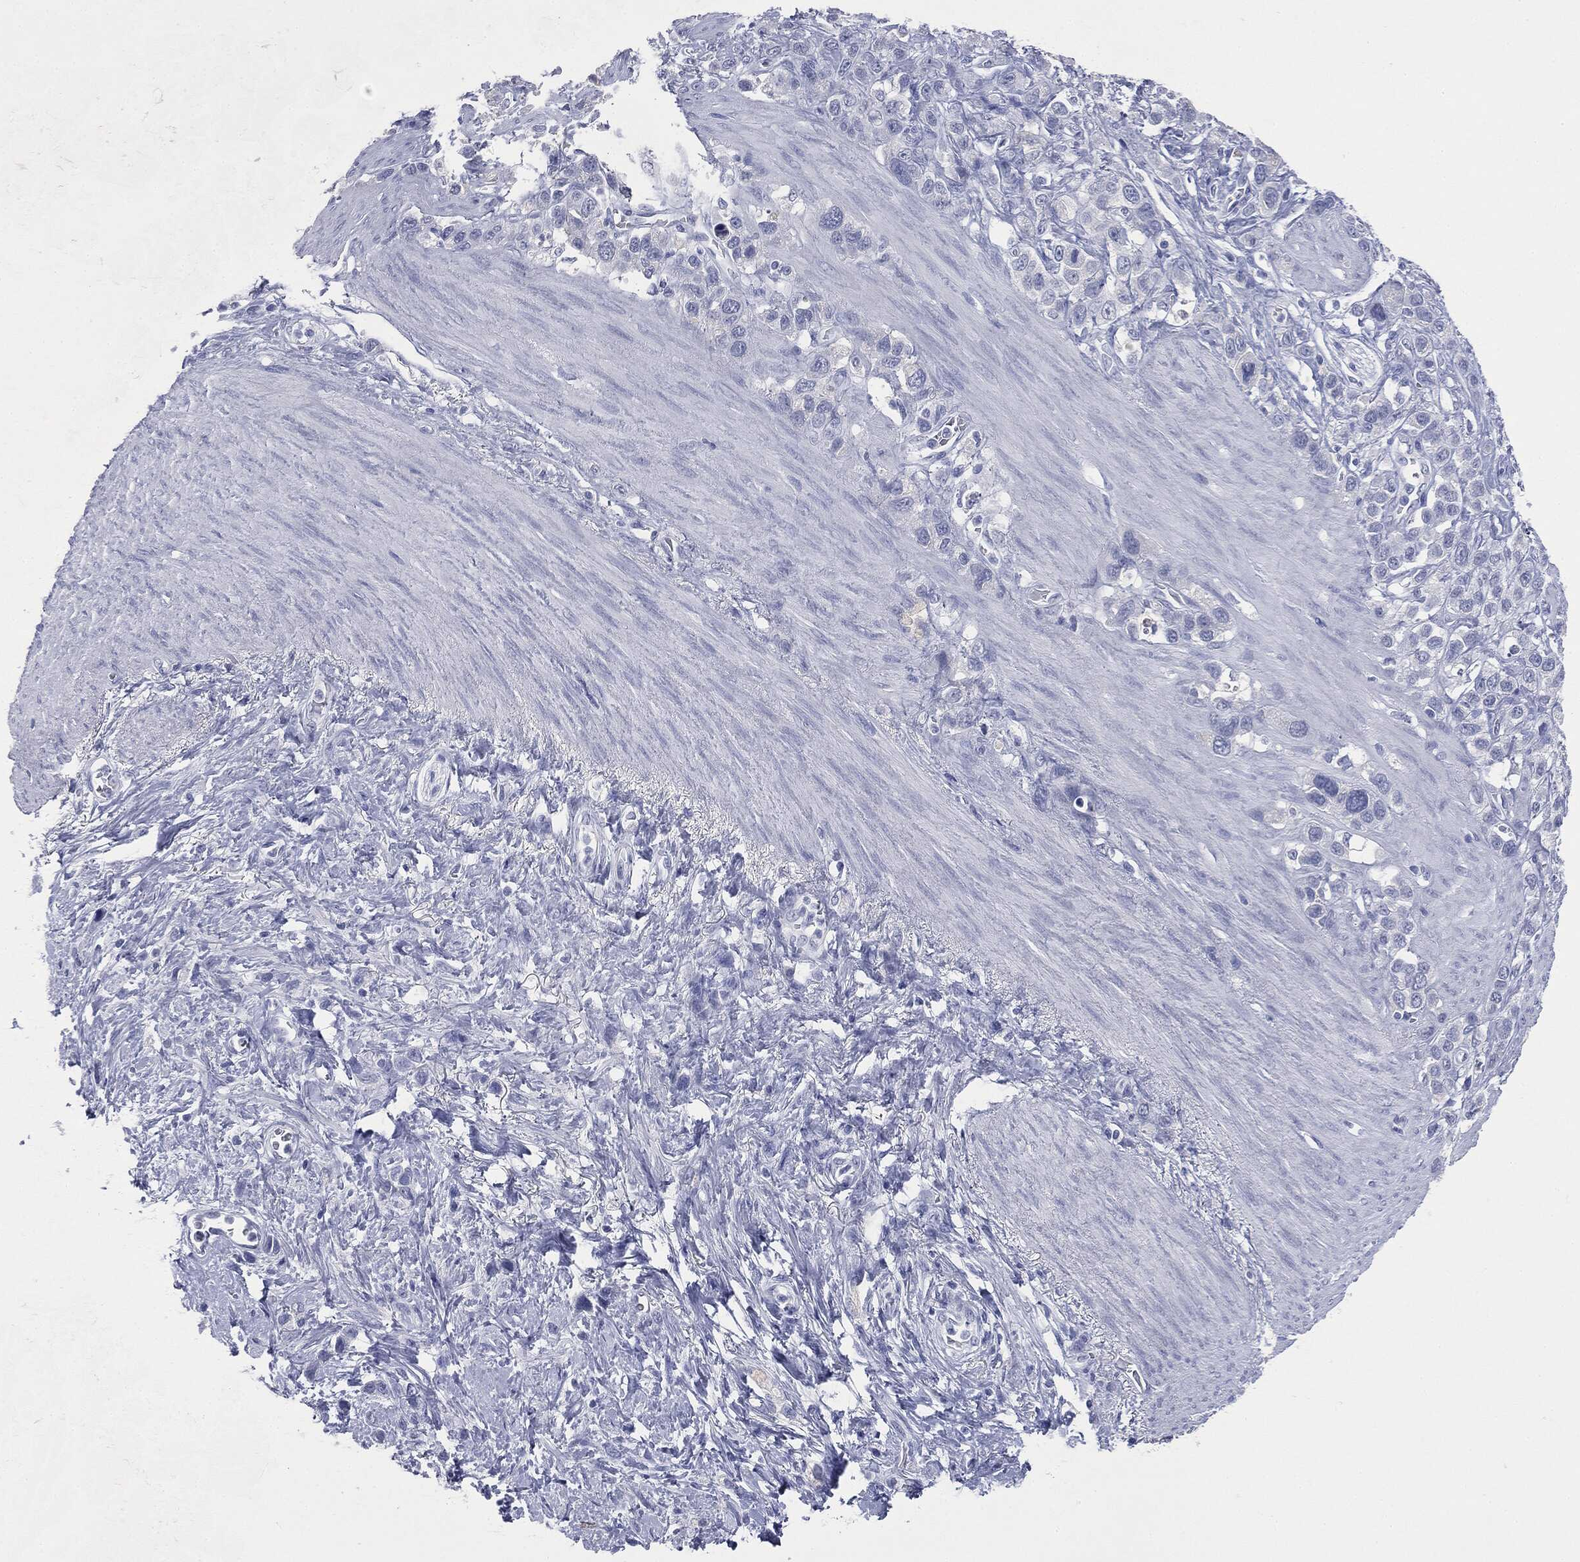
{"staining": {"intensity": "negative", "quantity": "none", "location": "none"}, "tissue": "stomach cancer", "cell_type": "Tumor cells", "image_type": "cancer", "snomed": [{"axis": "morphology", "description": "Adenocarcinoma, NOS"}, {"axis": "topography", "description": "Stomach"}], "caption": "The micrograph reveals no significant positivity in tumor cells of stomach cancer (adenocarcinoma). (DAB (3,3'-diaminobenzidine) immunohistochemistry (IHC) visualized using brightfield microscopy, high magnification).", "gene": "ATP2A1", "patient": {"sex": "female", "age": 65}}